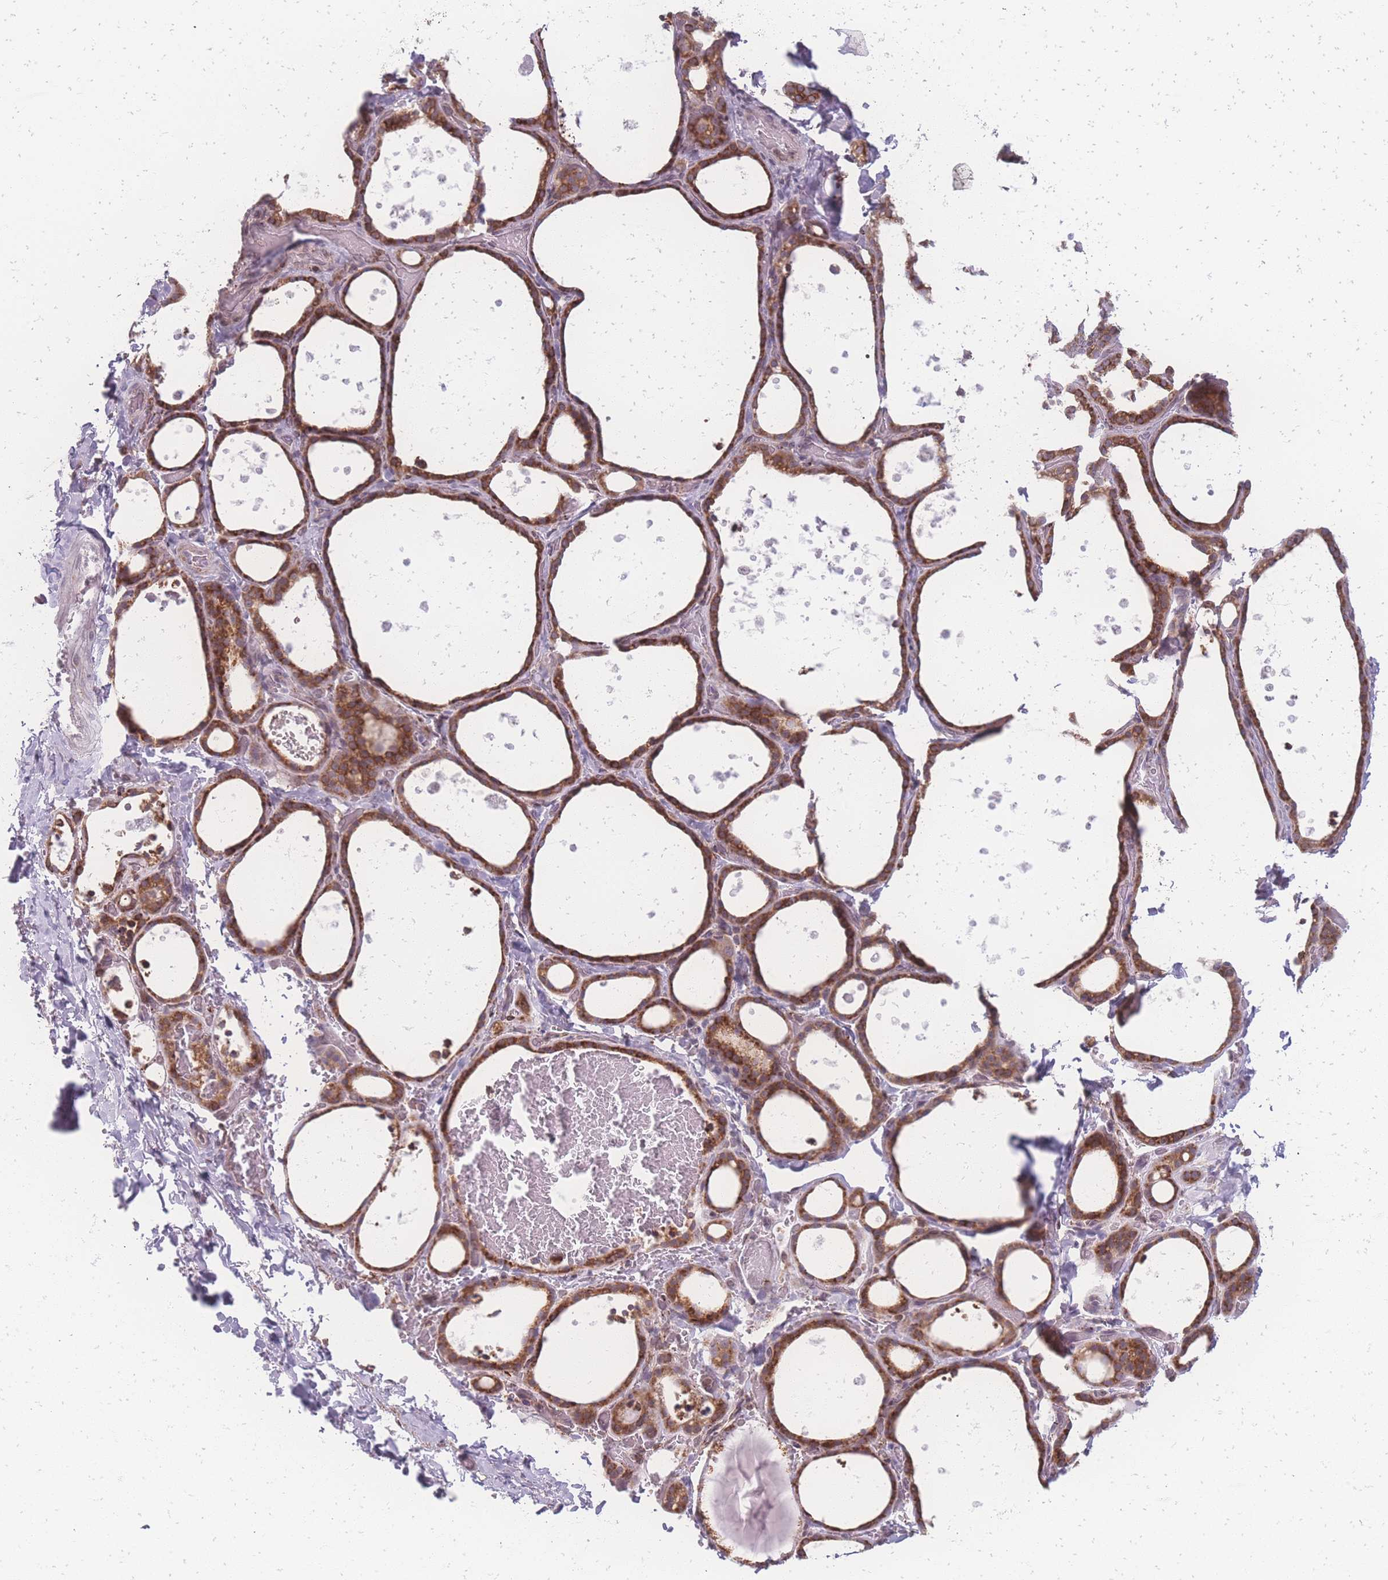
{"staining": {"intensity": "moderate", "quantity": ">75%", "location": "cytoplasmic/membranous,nuclear"}, "tissue": "thyroid gland", "cell_type": "Glandular cells", "image_type": "normal", "snomed": [{"axis": "morphology", "description": "Normal tissue, NOS"}, {"axis": "topography", "description": "Thyroid gland"}], "caption": "Immunohistochemistry of normal thyroid gland exhibits medium levels of moderate cytoplasmic/membranous,nuclear staining in approximately >75% of glandular cells.", "gene": "ZC3H13", "patient": {"sex": "female", "age": 44}}